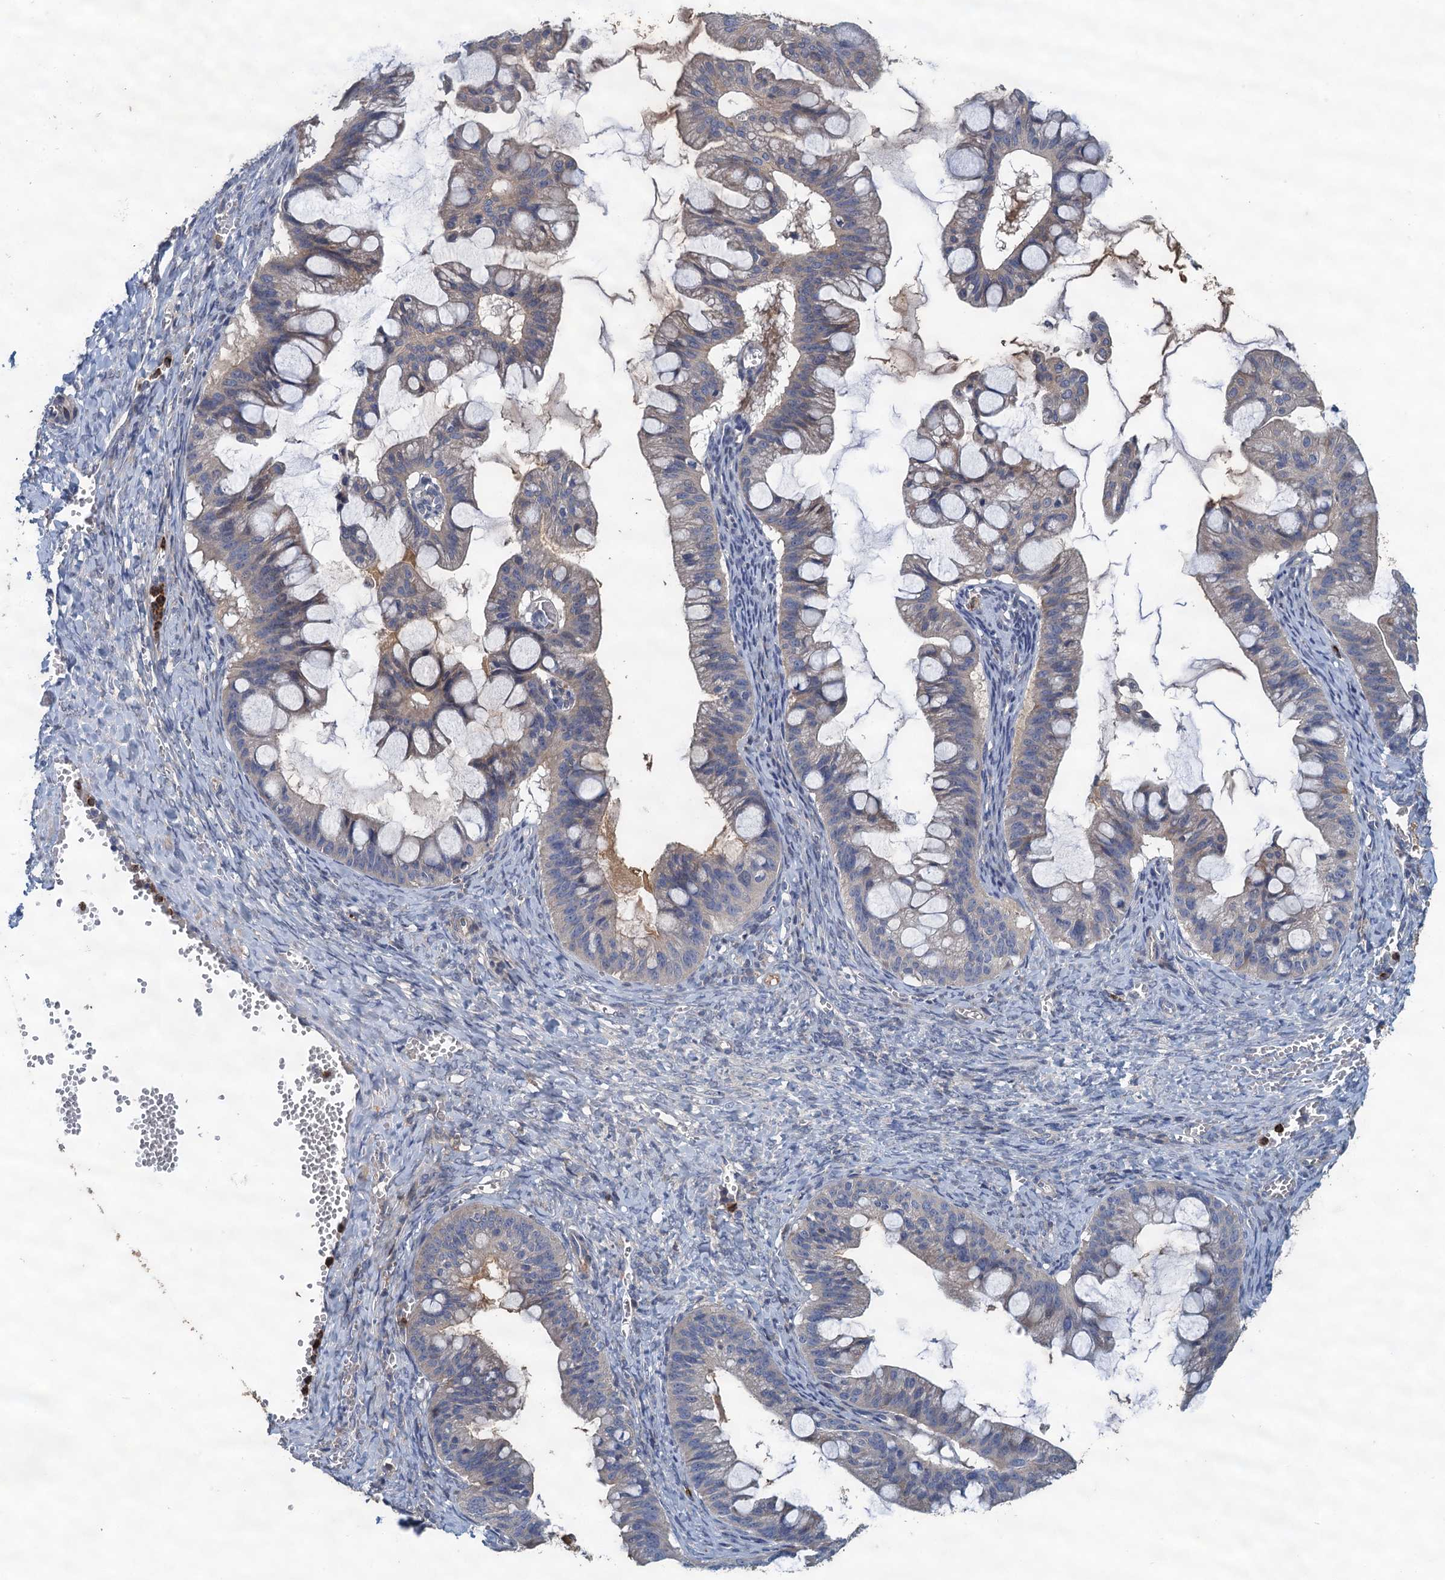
{"staining": {"intensity": "weak", "quantity": "<25%", "location": "cytoplasmic/membranous"}, "tissue": "ovarian cancer", "cell_type": "Tumor cells", "image_type": "cancer", "snomed": [{"axis": "morphology", "description": "Cystadenocarcinoma, mucinous, NOS"}, {"axis": "topography", "description": "Ovary"}], "caption": "Tumor cells show no significant protein positivity in ovarian cancer.", "gene": "TPCN1", "patient": {"sex": "female", "age": 73}}